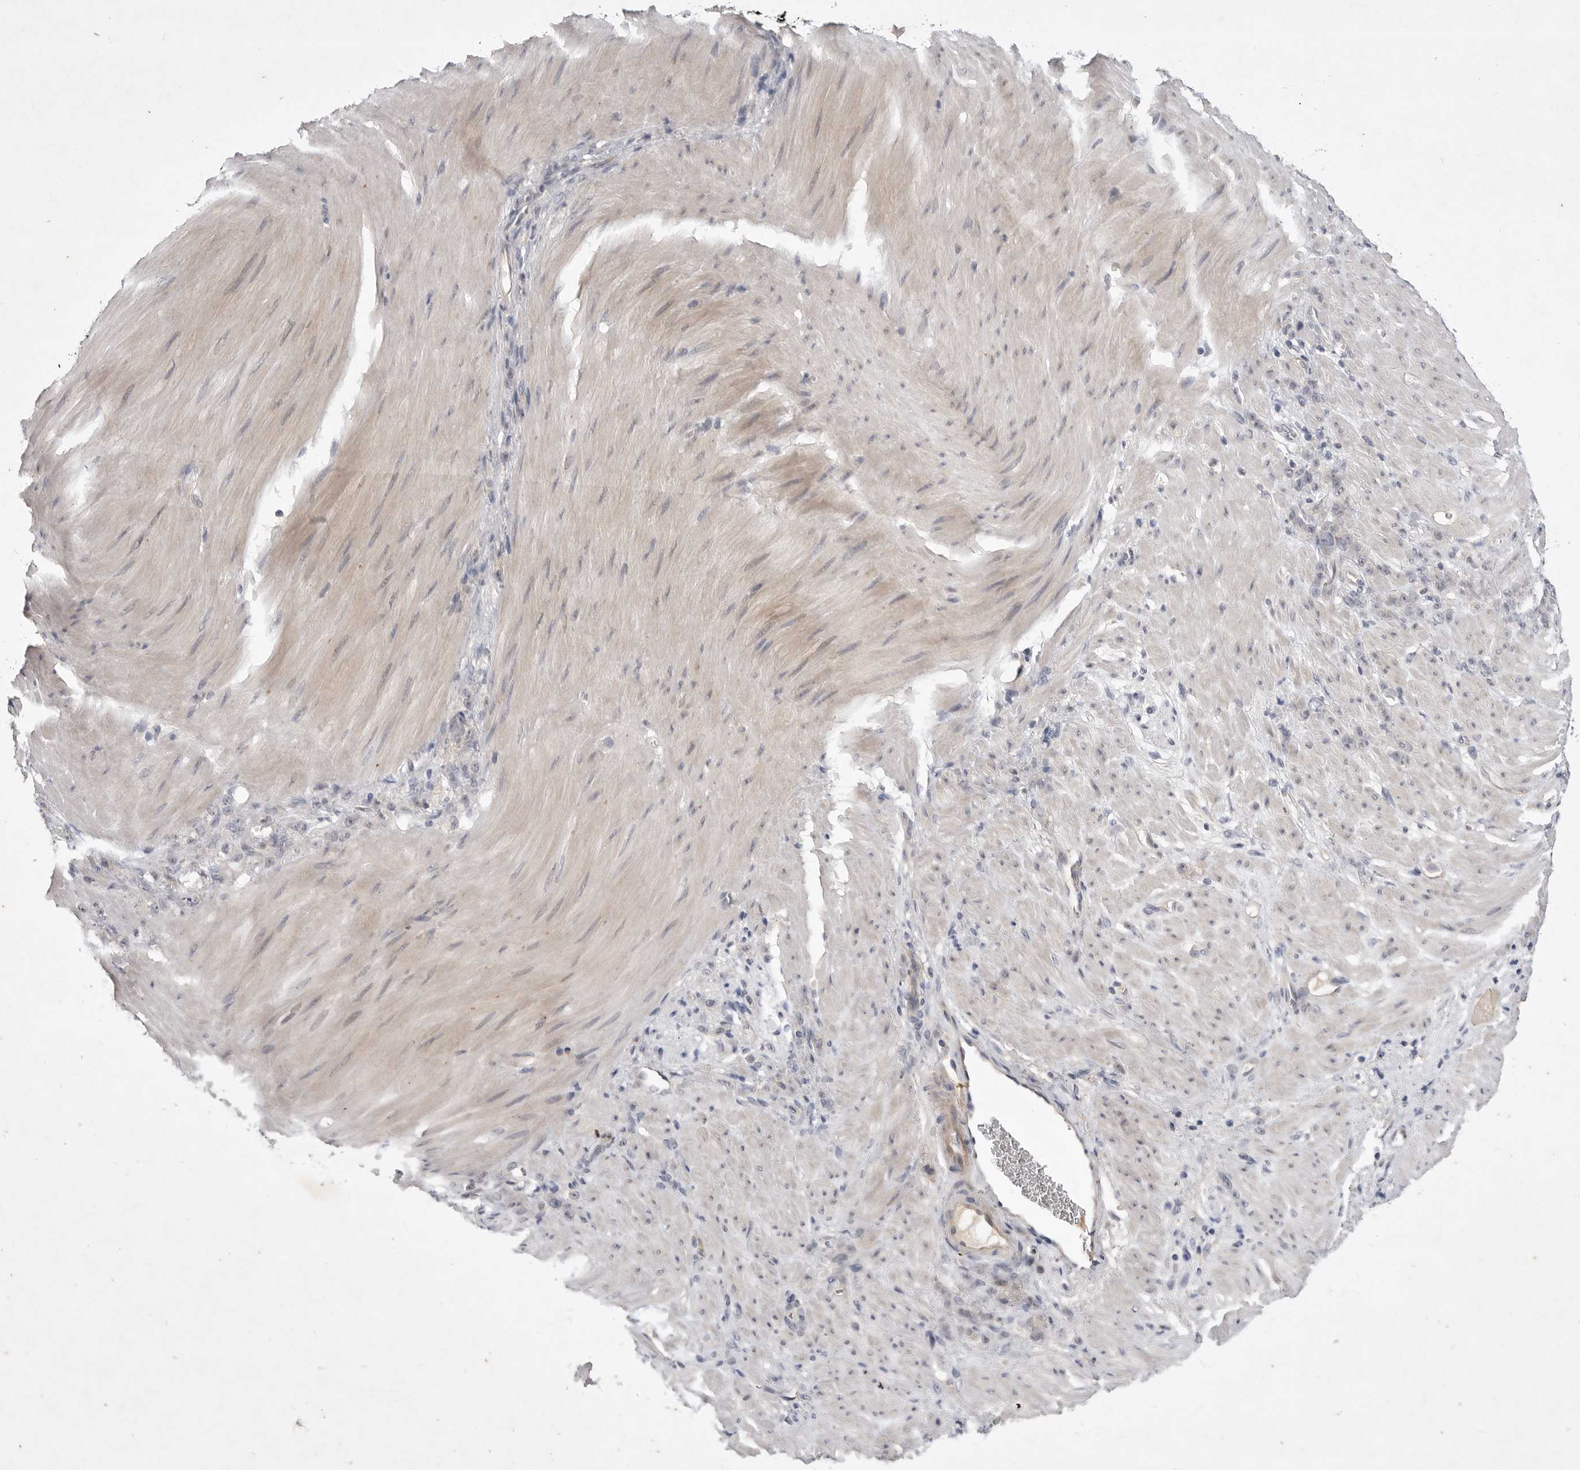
{"staining": {"intensity": "negative", "quantity": "none", "location": "none"}, "tissue": "stomach cancer", "cell_type": "Tumor cells", "image_type": "cancer", "snomed": [{"axis": "morphology", "description": "Normal tissue, NOS"}, {"axis": "morphology", "description": "Adenocarcinoma, NOS"}, {"axis": "topography", "description": "Stomach"}], "caption": "Human stomach cancer stained for a protein using immunohistochemistry (IHC) displays no positivity in tumor cells.", "gene": "ITGAD", "patient": {"sex": "male", "age": 82}}